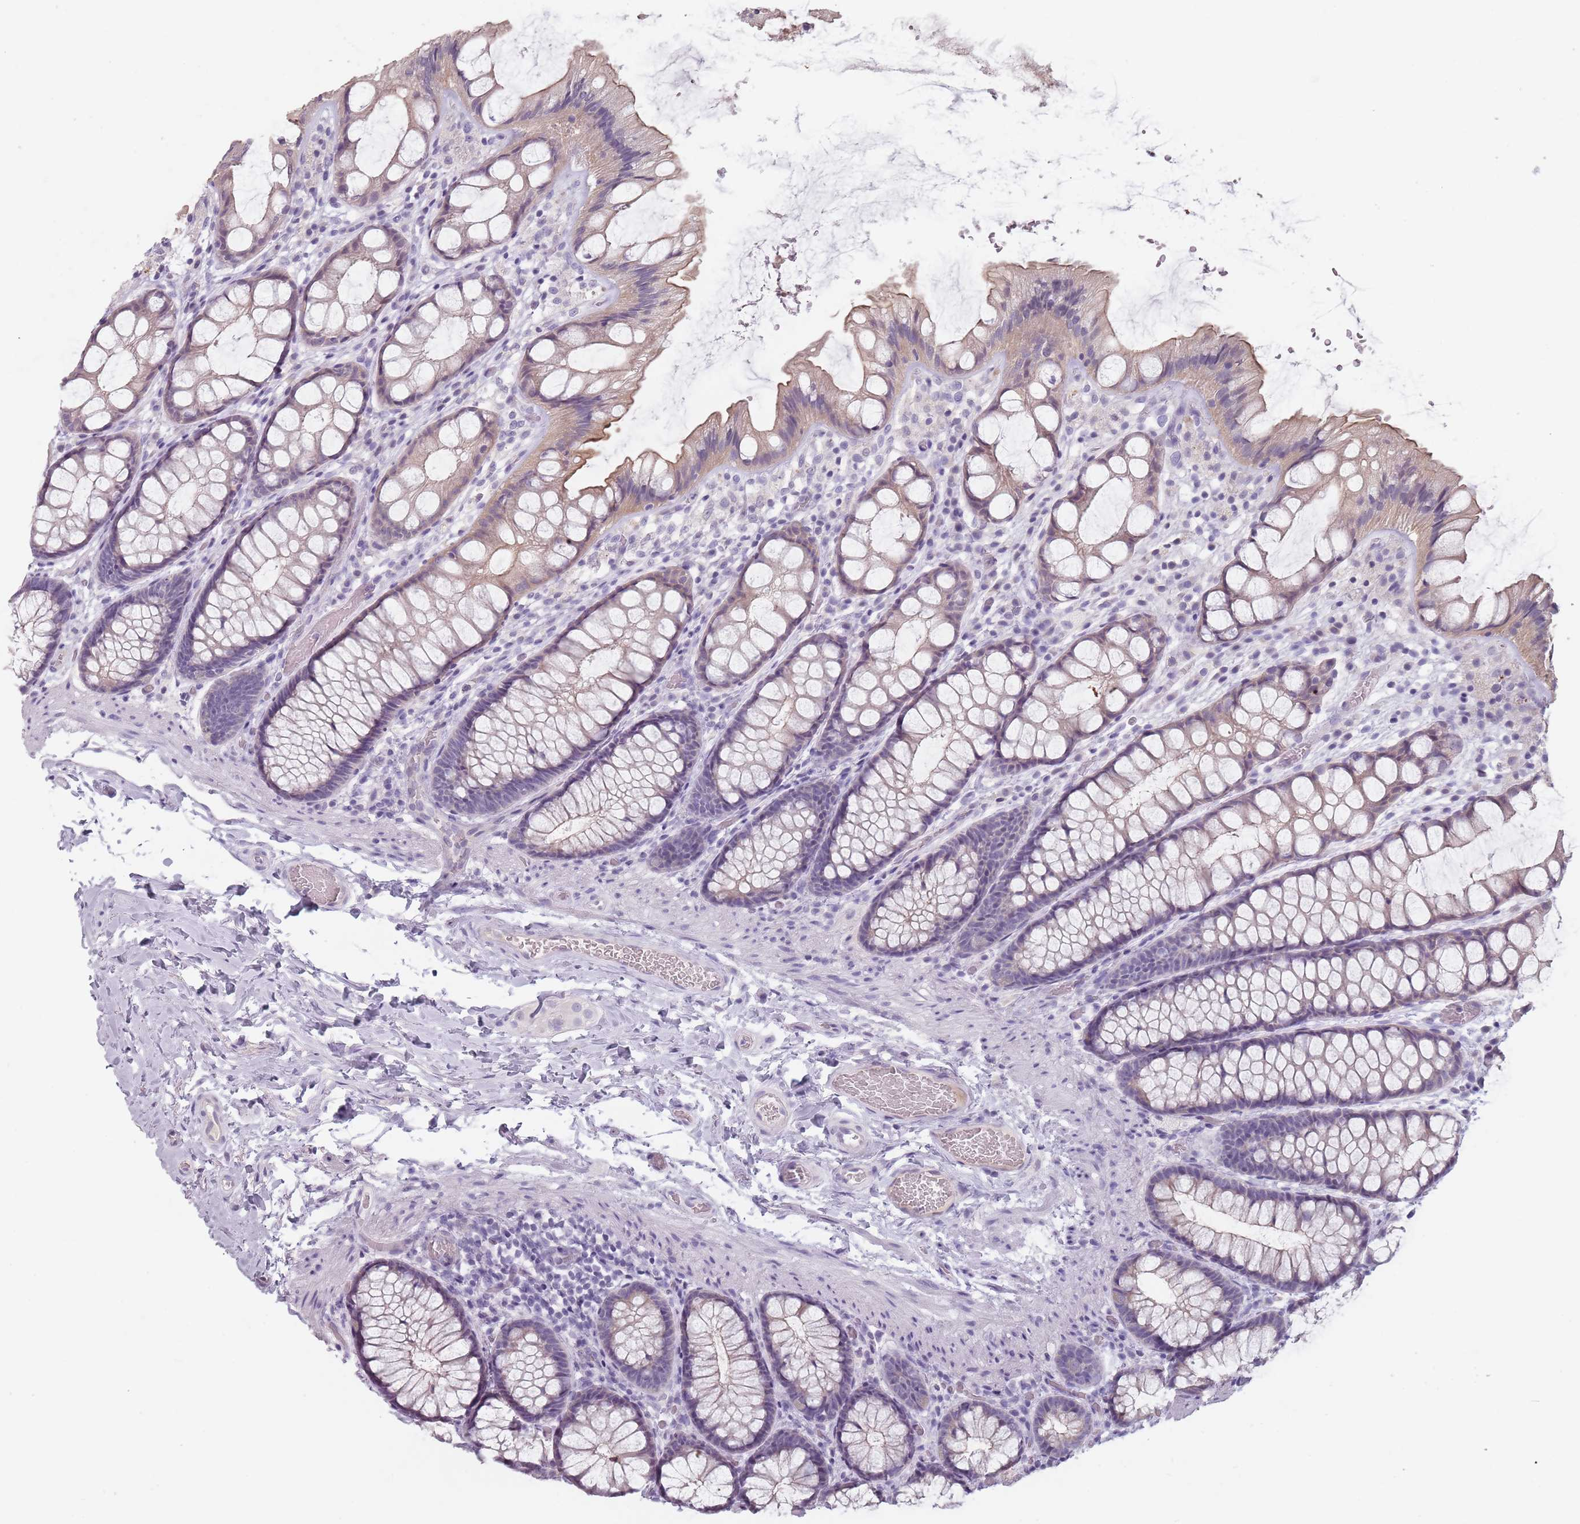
{"staining": {"intensity": "negative", "quantity": "none", "location": "none"}, "tissue": "colon", "cell_type": "Endothelial cells", "image_type": "normal", "snomed": [{"axis": "morphology", "description": "Normal tissue, NOS"}, {"axis": "topography", "description": "Colon"}], "caption": "Protein analysis of benign colon reveals no significant positivity in endothelial cells. (DAB immunohistochemistry with hematoxylin counter stain).", "gene": "CEP19", "patient": {"sex": "male", "age": 47}}